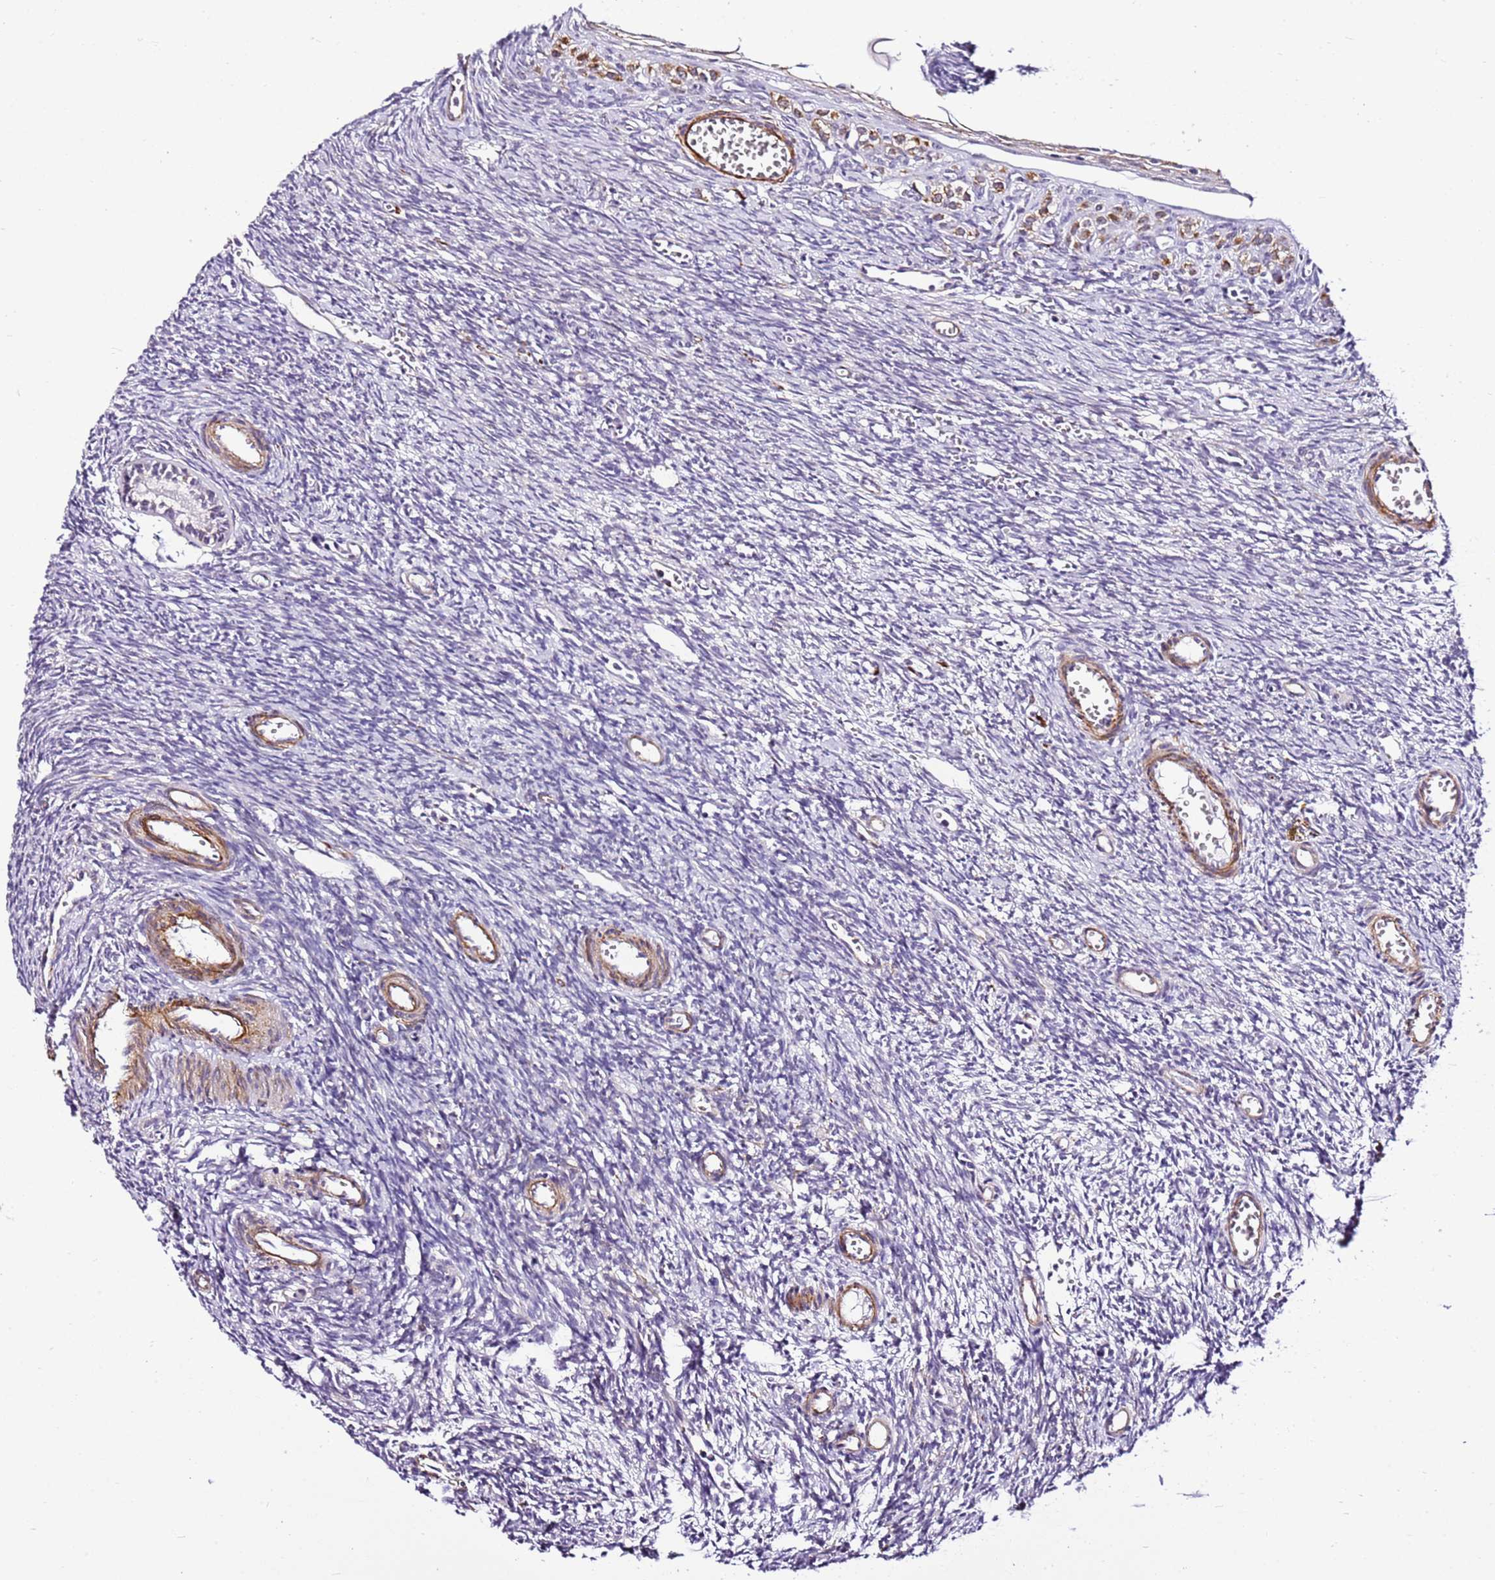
{"staining": {"intensity": "negative", "quantity": "none", "location": "none"}, "tissue": "ovary", "cell_type": "Ovarian stroma cells", "image_type": "normal", "snomed": [{"axis": "morphology", "description": "Normal tissue, NOS"}, {"axis": "topography", "description": "Ovary"}], "caption": "Immunohistochemistry (IHC) image of unremarkable ovary stained for a protein (brown), which displays no expression in ovarian stroma cells. (Immunohistochemistry (IHC), brightfield microscopy, high magnification).", "gene": "SMIM4", "patient": {"sex": "female", "age": 39}}